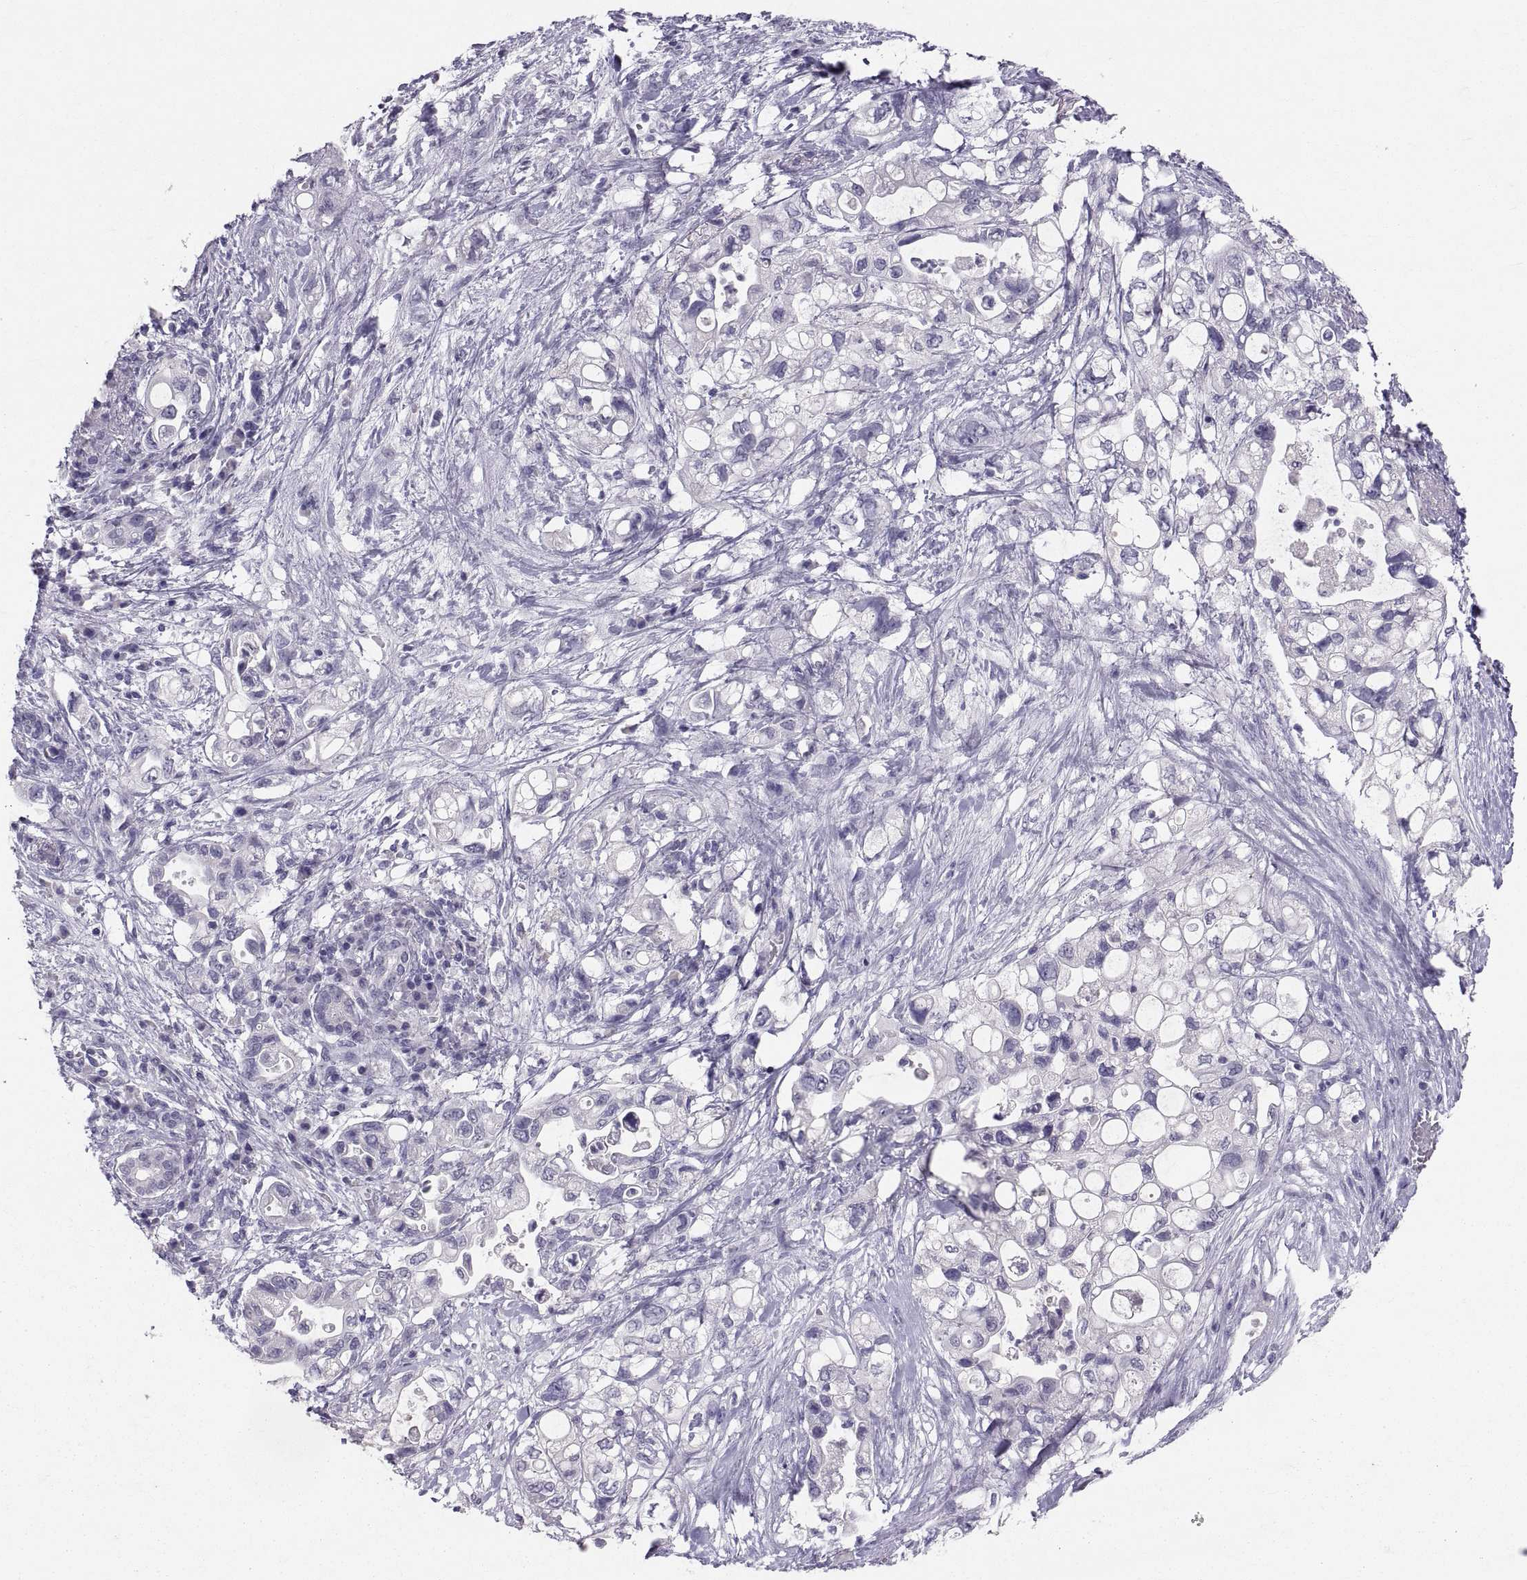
{"staining": {"intensity": "negative", "quantity": "none", "location": "none"}, "tissue": "pancreatic cancer", "cell_type": "Tumor cells", "image_type": "cancer", "snomed": [{"axis": "morphology", "description": "Adenocarcinoma, NOS"}, {"axis": "topography", "description": "Pancreas"}], "caption": "Tumor cells are negative for protein expression in human pancreatic cancer (adenocarcinoma).", "gene": "PTN", "patient": {"sex": "female", "age": 72}}